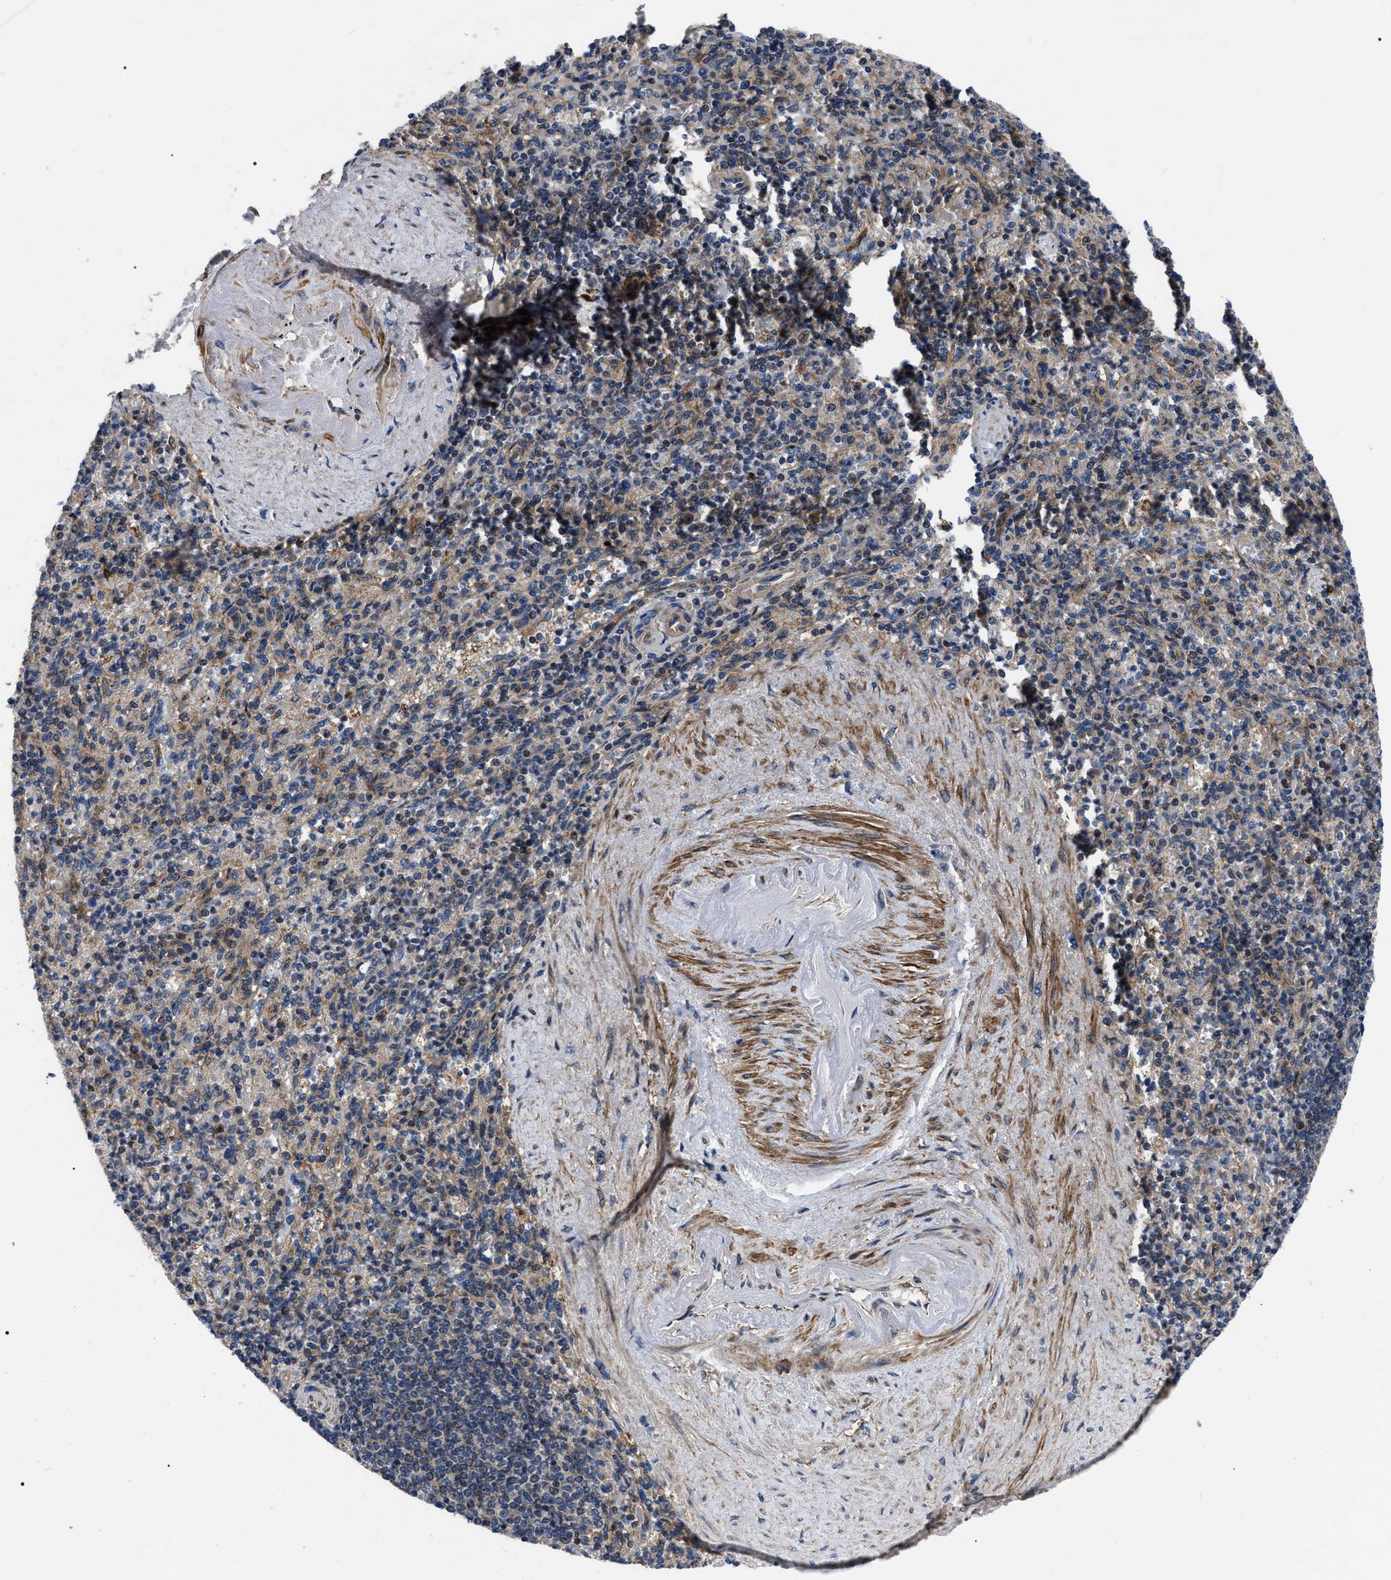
{"staining": {"intensity": "moderate", "quantity": "25%-75%", "location": "cytoplasmic/membranous,nuclear"}, "tissue": "spleen", "cell_type": "Cells in red pulp", "image_type": "normal", "snomed": [{"axis": "morphology", "description": "Normal tissue, NOS"}, {"axis": "topography", "description": "Spleen"}], "caption": "A brown stain labels moderate cytoplasmic/membranous,nuclear staining of a protein in cells in red pulp of benign human spleen. (Brightfield microscopy of DAB IHC at high magnification).", "gene": "PPWD1", "patient": {"sex": "female", "age": 74}}